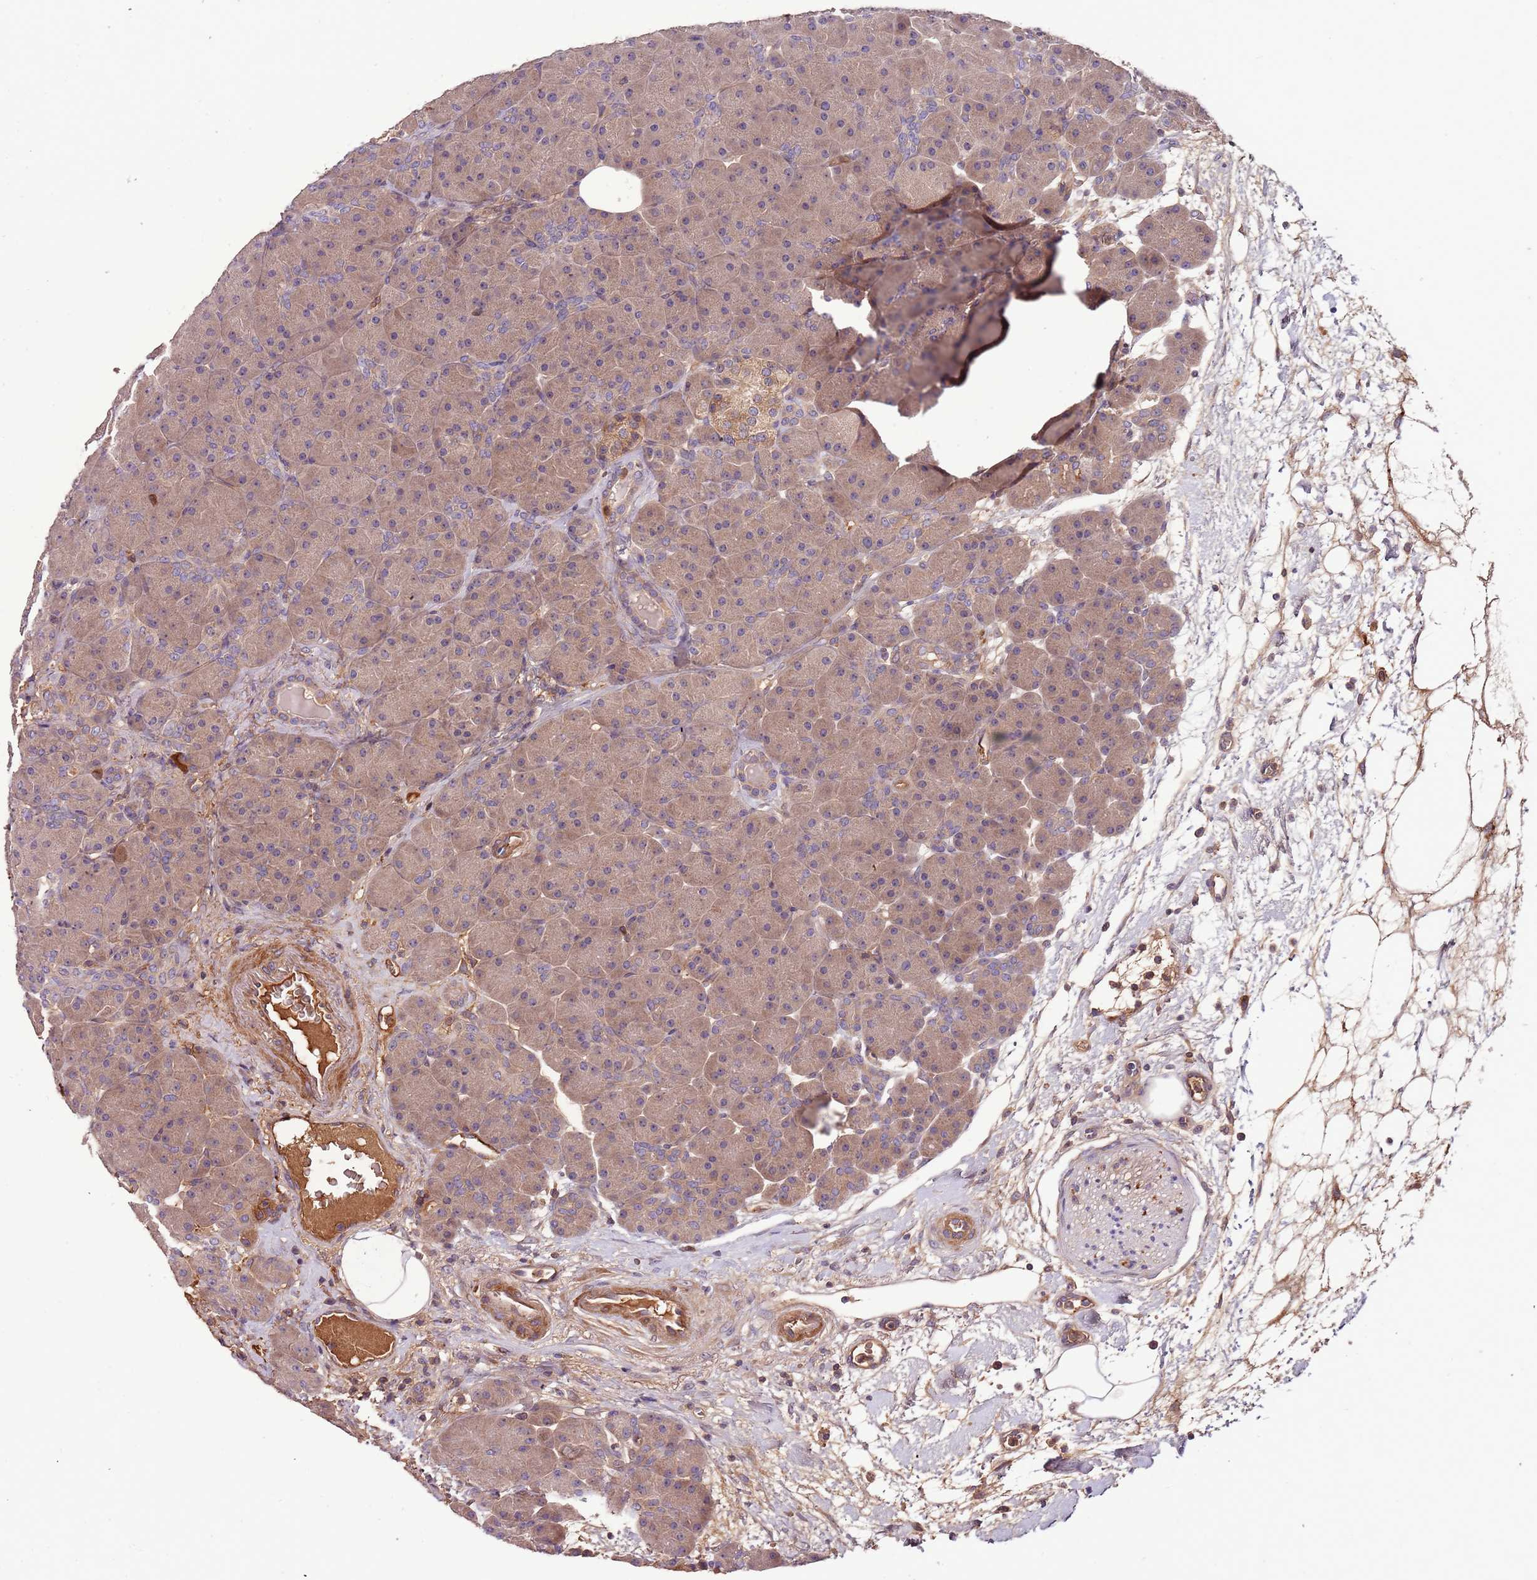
{"staining": {"intensity": "moderate", "quantity": ">75%", "location": "cytoplasmic/membranous"}, "tissue": "pancreas", "cell_type": "Exocrine glandular cells", "image_type": "normal", "snomed": [{"axis": "morphology", "description": "Normal tissue, NOS"}, {"axis": "topography", "description": "Pancreas"}], "caption": "Immunohistochemical staining of unremarkable pancreas exhibits >75% levels of moderate cytoplasmic/membranous protein positivity in approximately >75% of exocrine glandular cells. (DAB = brown stain, brightfield microscopy at high magnification).", "gene": "DENR", "patient": {"sex": "male", "age": 66}}